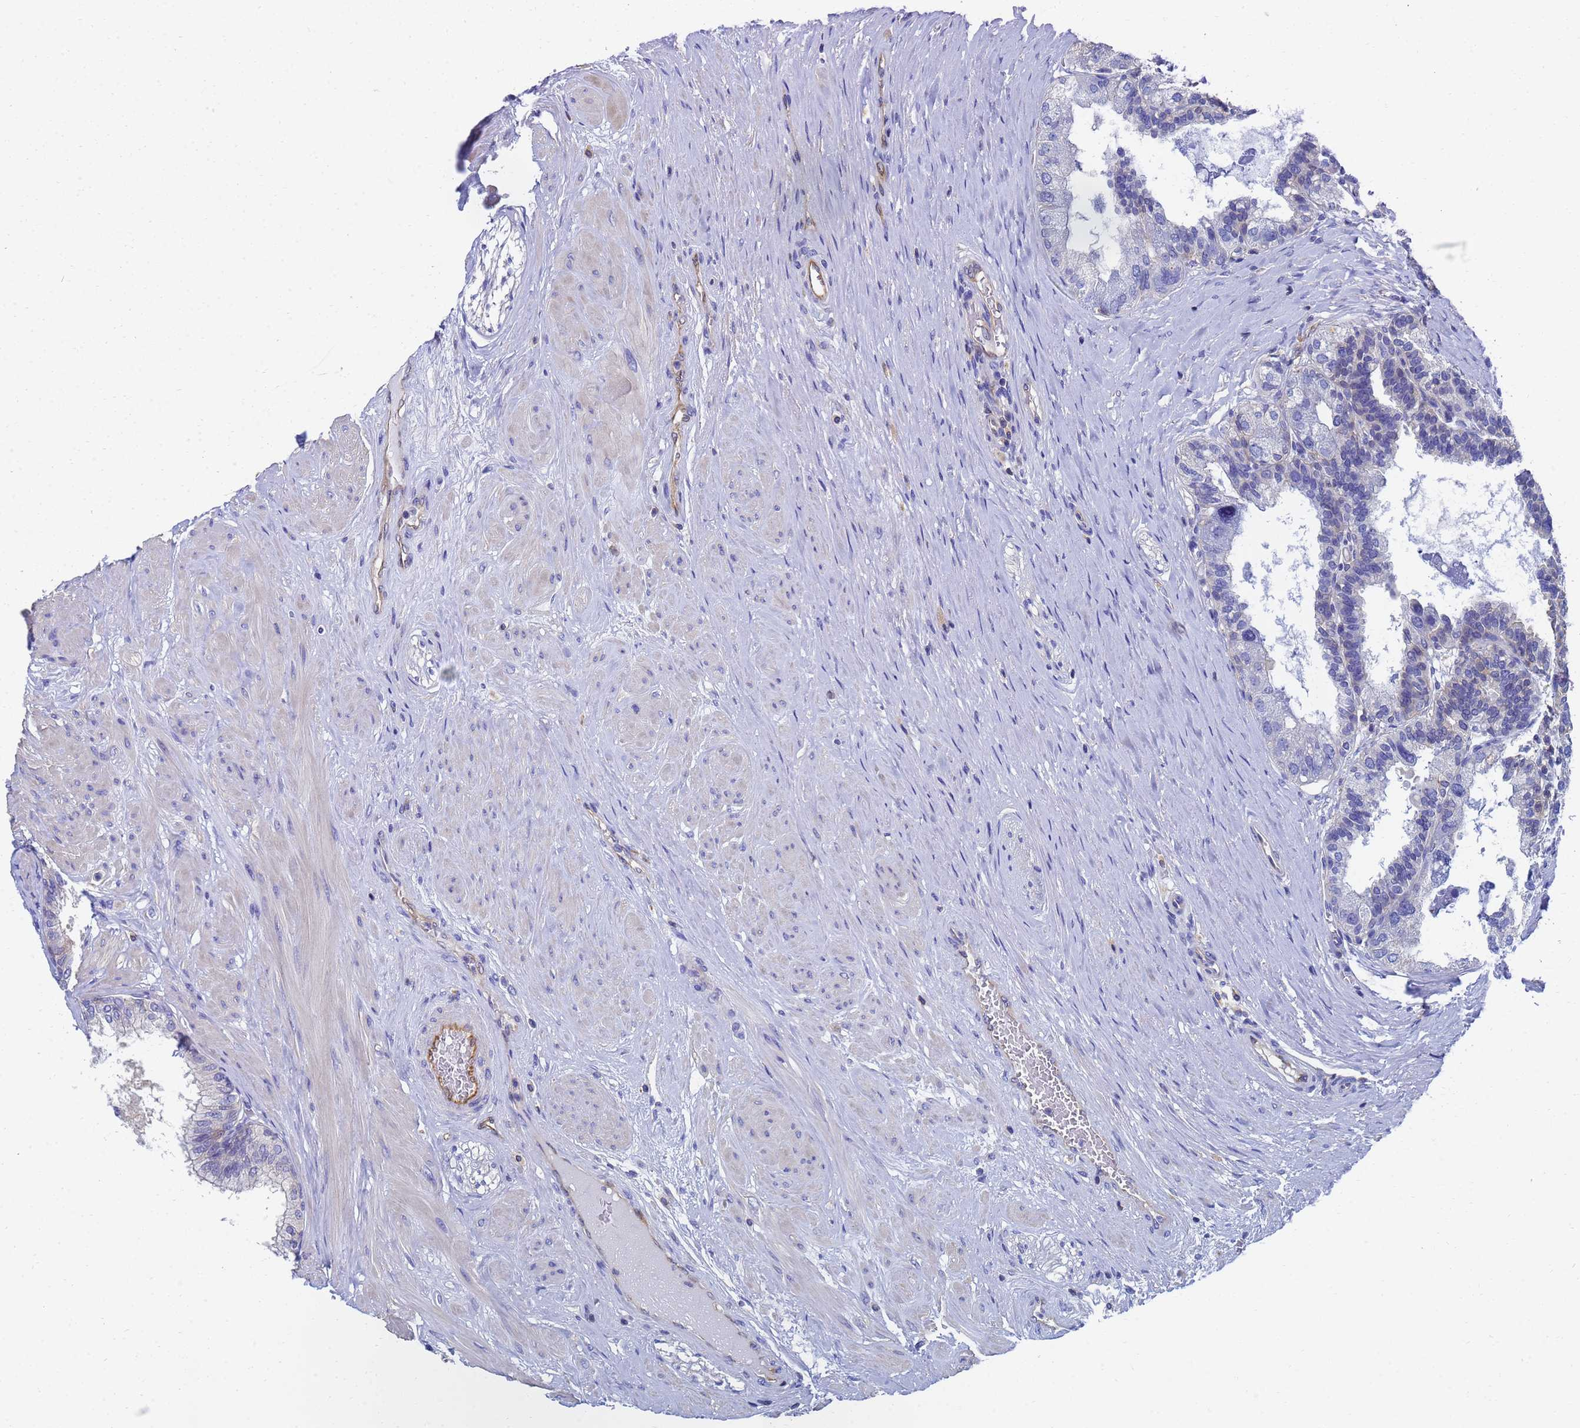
{"staining": {"intensity": "weak", "quantity": "<25%", "location": "cytoplasmic/membranous"}, "tissue": "prostate", "cell_type": "Glandular cells", "image_type": "normal", "snomed": [{"axis": "morphology", "description": "Normal tissue, NOS"}, {"axis": "topography", "description": "Prostate"}], "caption": "Protein analysis of benign prostate displays no significant positivity in glandular cells. Brightfield microscopy of IHC stained with DAB (brown) and hematoxylin (blue), captured at high magnification.", "gene": "GCHFR", "patient": {"sex": "male", "age": 60}}